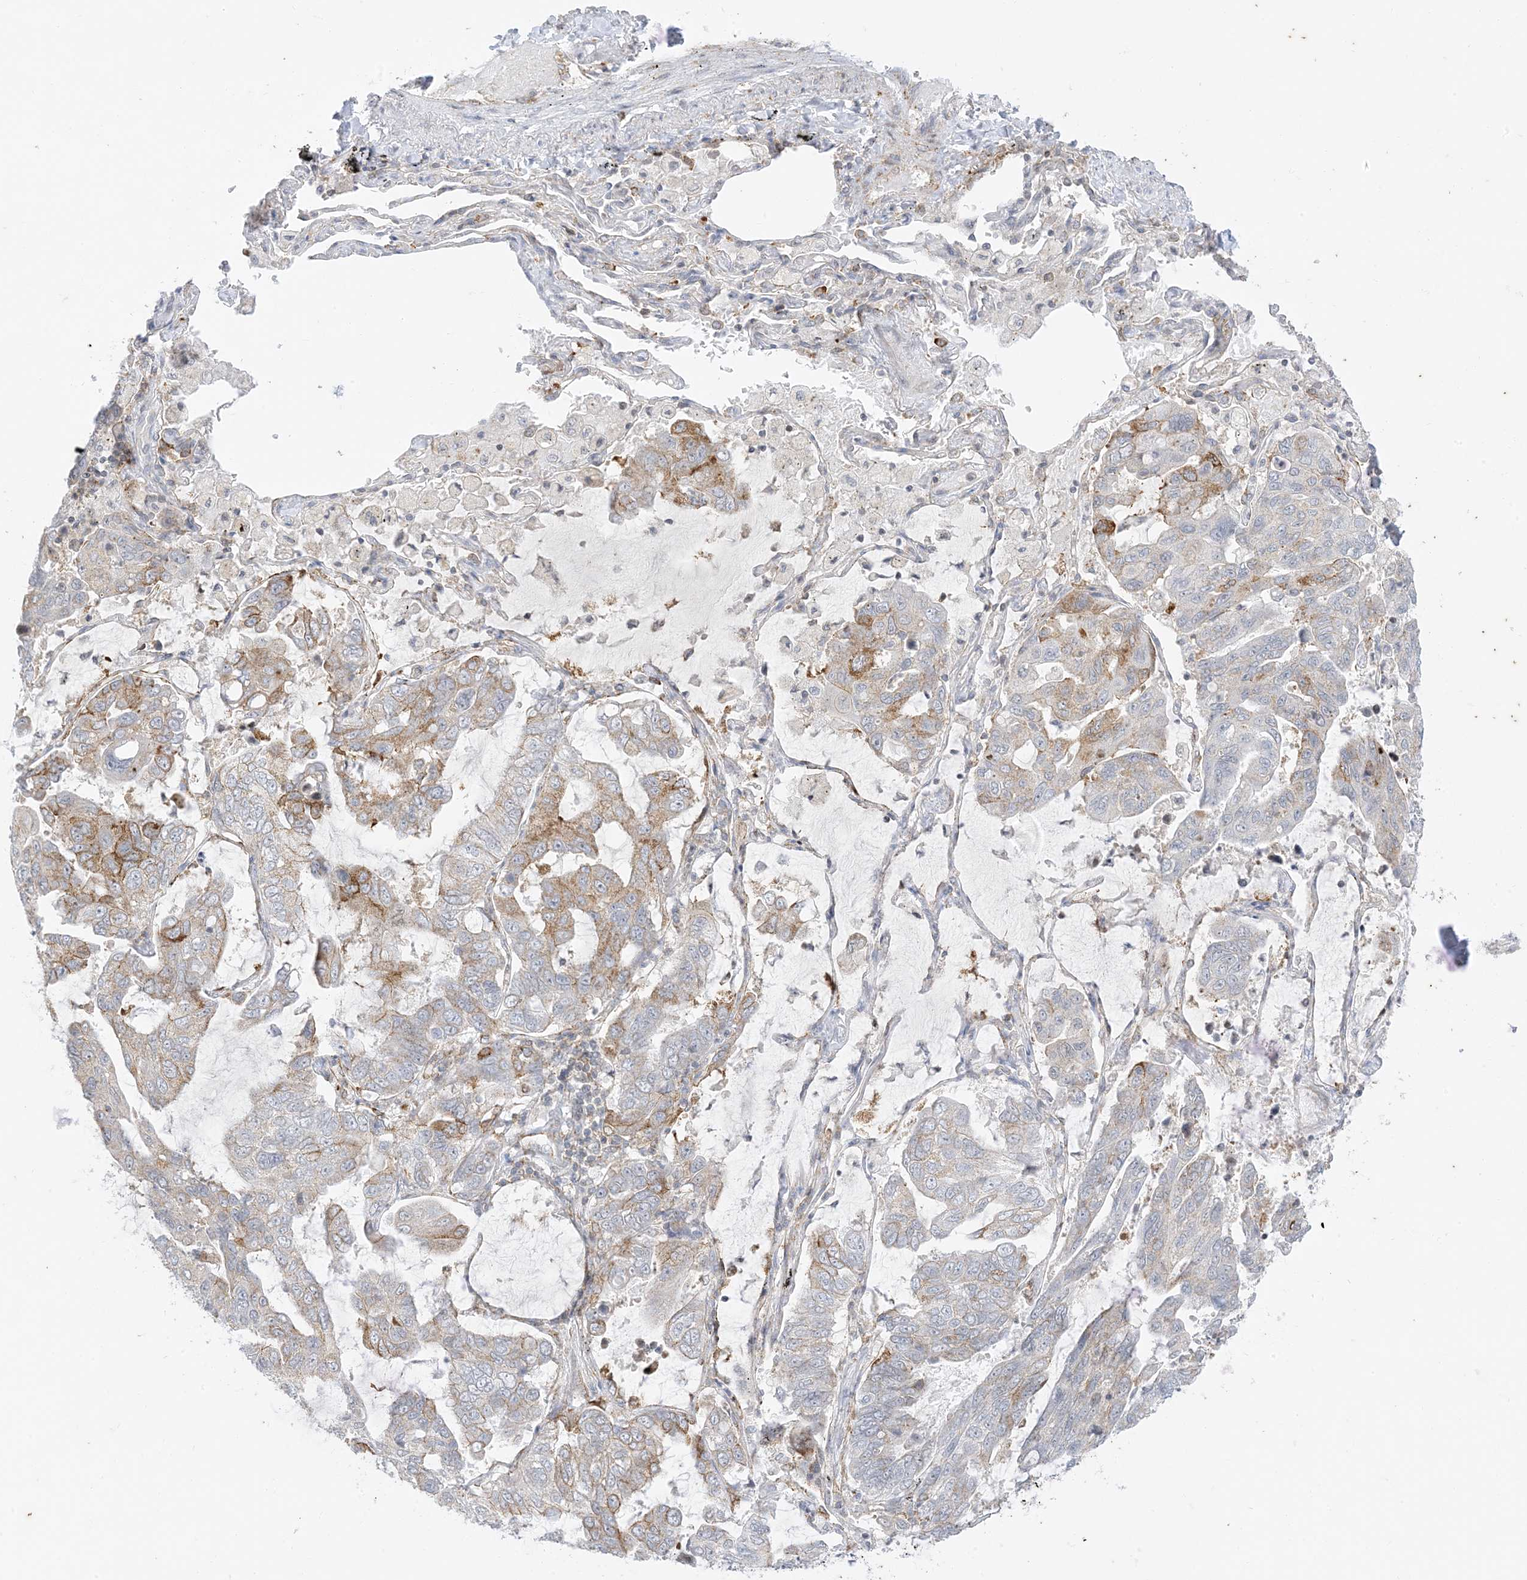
{"staining": {"intensity": "weak", "quantity": "25%-75%", "location": "cytoplasmic/membranous"}, "tissue": "lung cancer", "cell_type": "Tumor cells", "image_type": "cancer", "snomed": [{"axis": "morphology", "description": "Adenocarcinoma, NOS"}, {"axis": "topography", "description": "Lung"}], "caption": "Protein expression analysis of human lung cancer (adenocarcinoma) reveals weak cytoplasmic/membranous staining in approximately 25%-75% of tumor cells. (Stains: DAB (3,3'-diaminobenzidine) in brown, nuclei in blue, Microscopy: brightfield microscopy at high magnification).", "gene": "RAC1", "patient": {"sex": "male", "age": 64}}